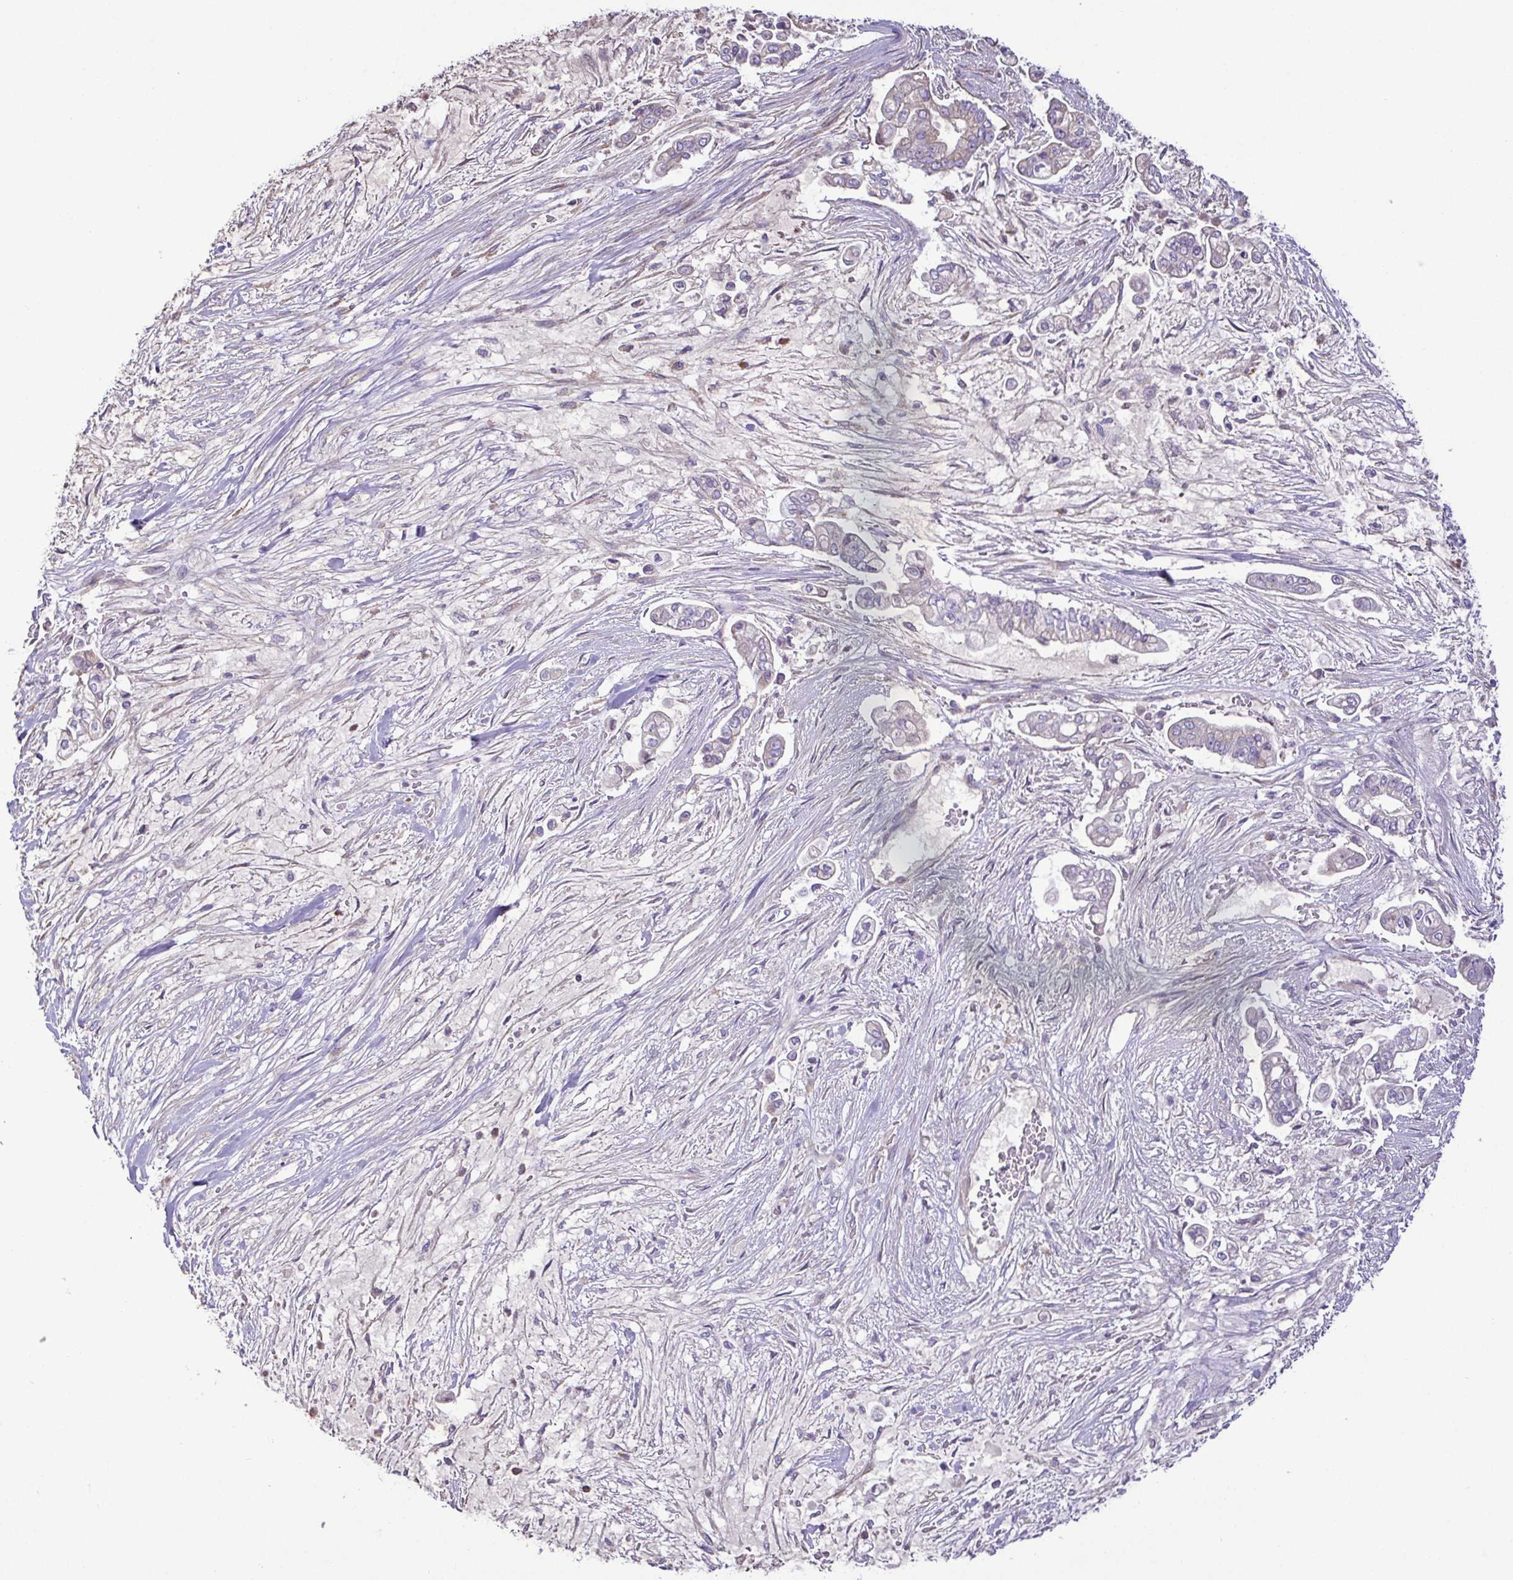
{"staining": {"intensity": "weak", "quantity": "<25%", "location": "cytoplasmic/membranous"}, "tissue": "pancreatic cancer", "cell_type": "Tumor cells", "image_type": "cancer", "snomed": [{"axis": "morphology", "description": "Adenocarcinoma, NOS"}, {"axis": "topography", "description": "Pancreas"}], "caption": "Protein analysis of pancreatic cancer displays no significant positivity in tumor cells.", "gene": "MYL10", "patient": {"sex": "female", "age": 69}}